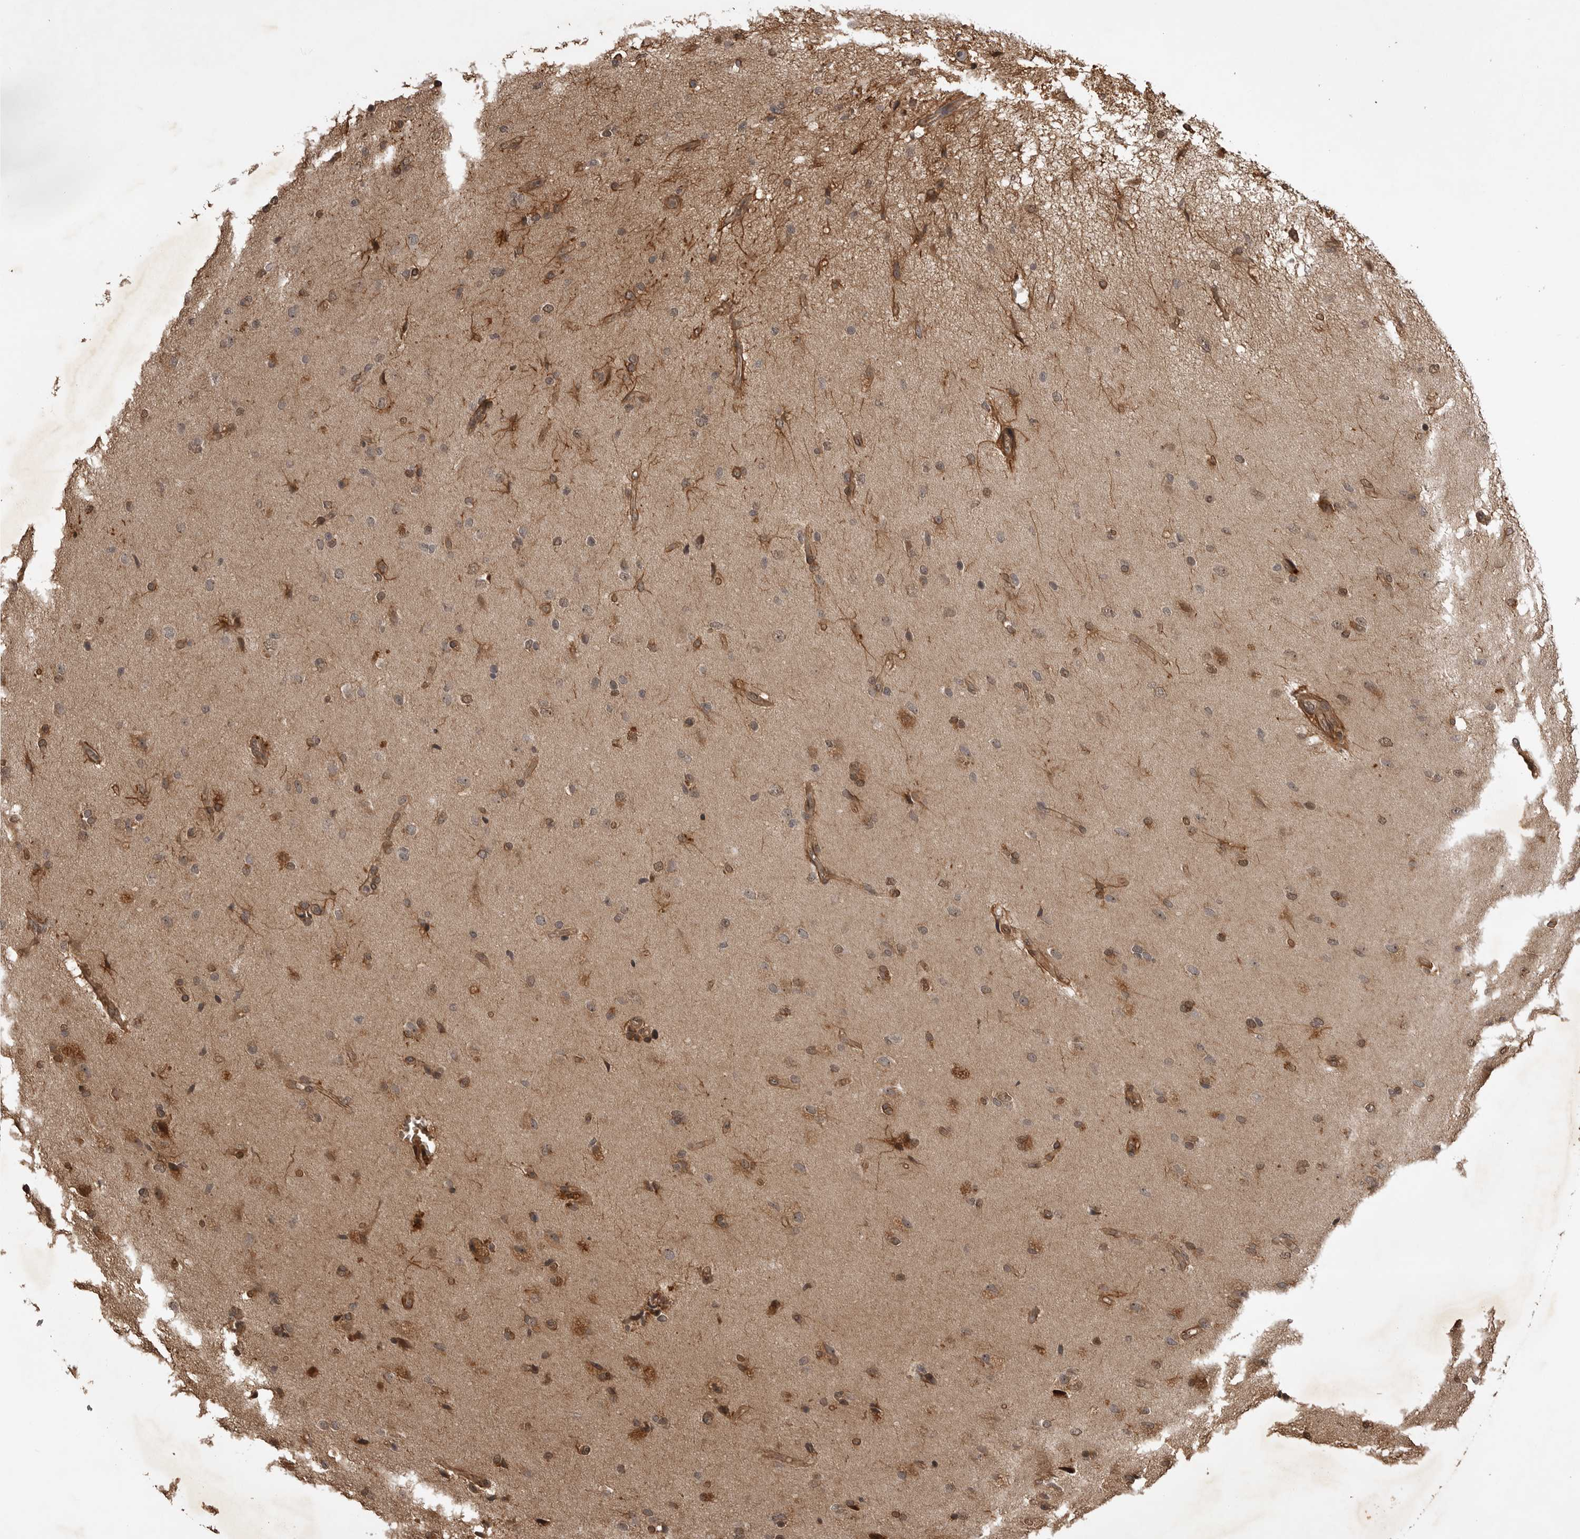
{"staining": {"intensity": "moderate", "quantity": "25%-75%", "location": "cytoplasmic/membranous"}, "tissue": "glioma", "cell_type": "Tumor cells", "image_type": "cancer", "snomed": [{"axis": "morphology", "description": "Glioma, malignant, High grade"}, {"axis": "topography", "description": "Brain"}], "caption": "Immunohistochemistry (IHC) of human malignant glioma (high-grade) exhibits medium levels of moderate cytoplasmic/membranous staining in approximately 25%-75% of tumor cells. Ihc stains the protein of interest in brown and the nuclei are stained blue.", "gene": "AKAP7", "patient": {"sex": "male", "age": 72}}